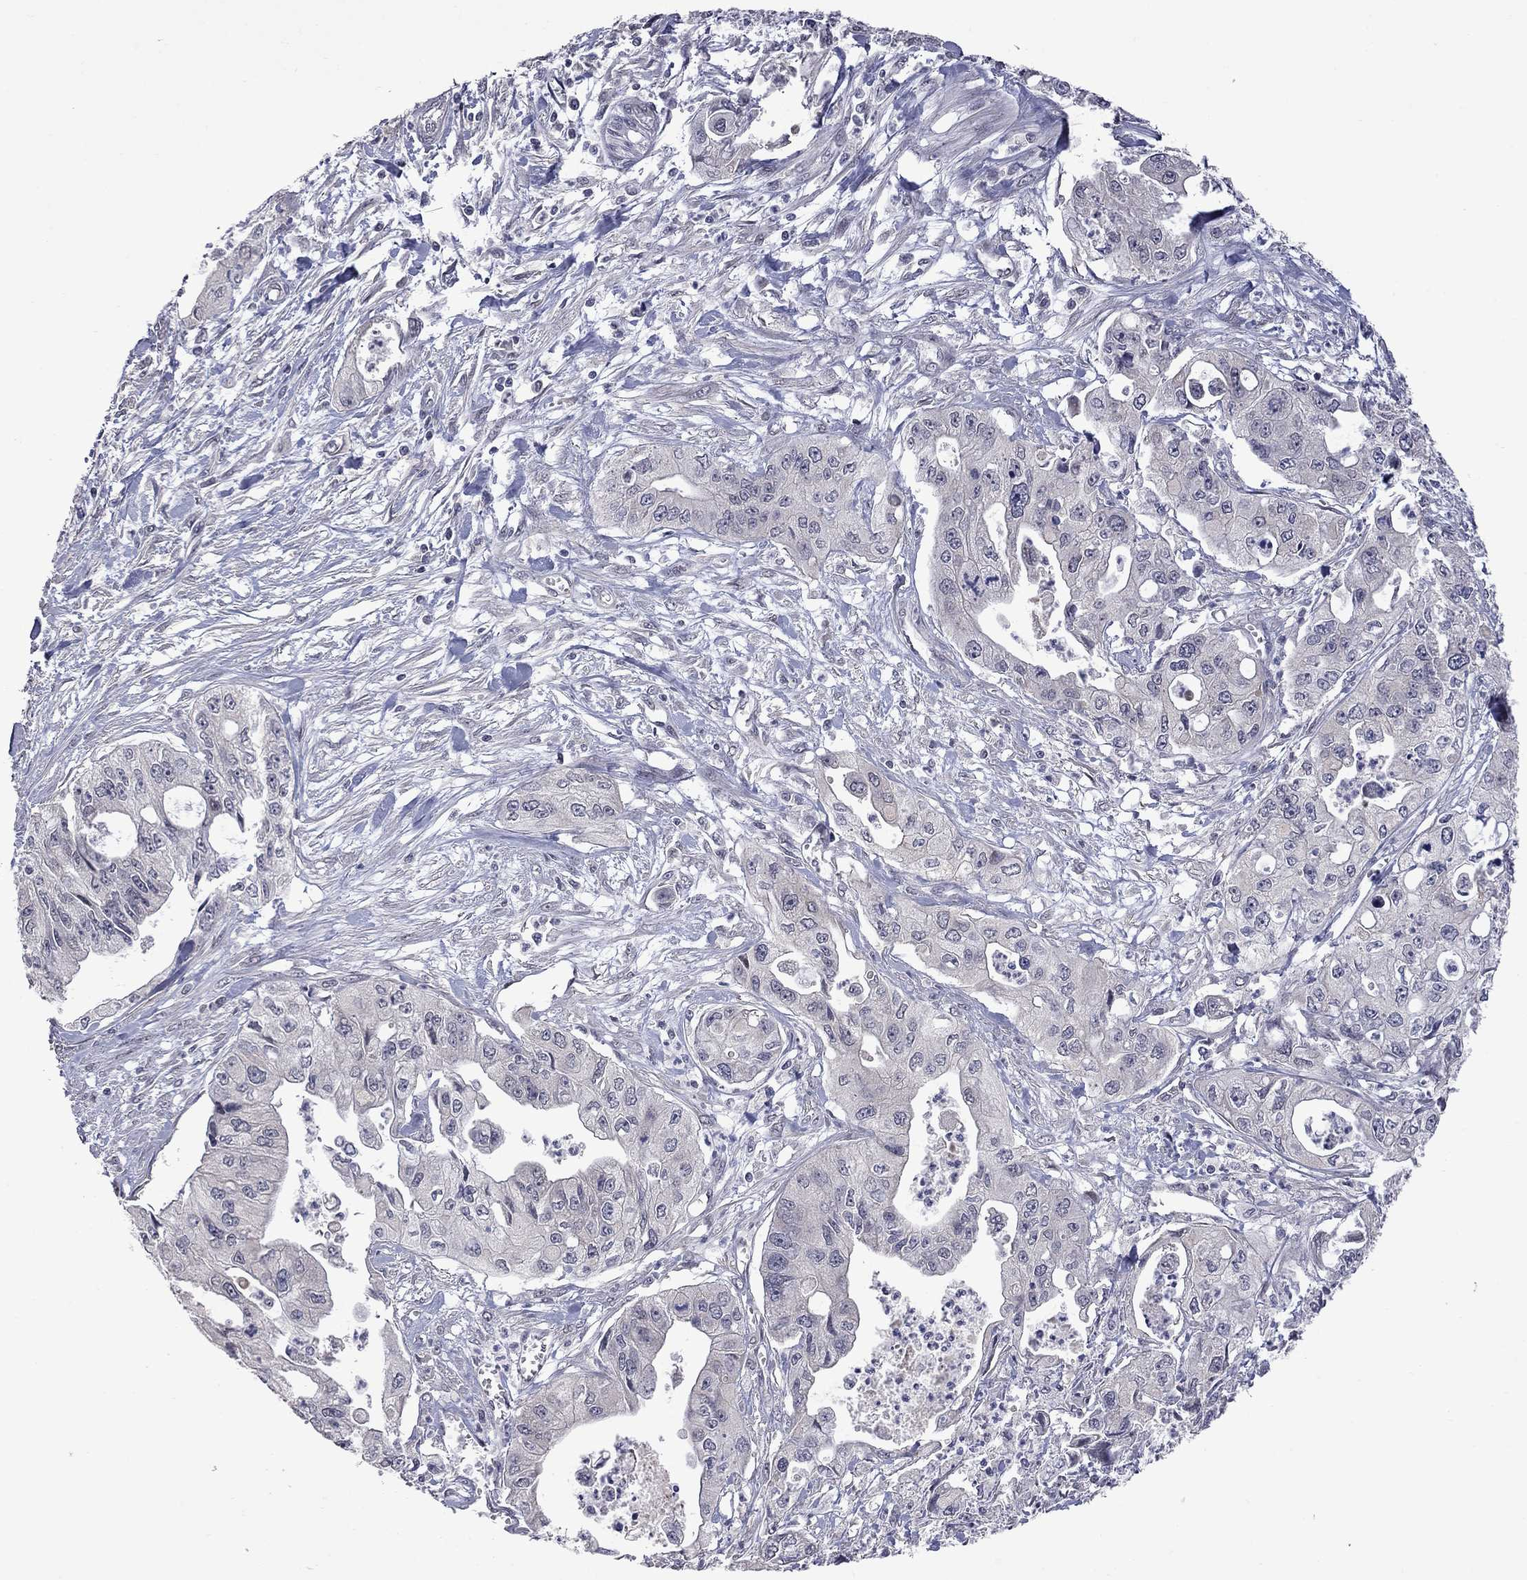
{"staining": {"intensity": "negative", "quantity": "none", "location": "none"}, "tissue": "pancreatic cancer", "cell_type": "Tumor cells", "image_type": "cancer", "snomed": [{"axis": "morphology", "description": "Adenocarcinoma, NOS"}, {"axis": "topography", "description": "Pancreas"}], "caption": "The immunohistochemistry histopathology image has no significant staining in tumor cells of pancreatic cancer tissue. (Brightfield microscopy of DAB (3,3'-diaminobenzidine) IHC at high magnification).", "gene": "FABP12", "patient": {"sex": "male", "age": 70}}